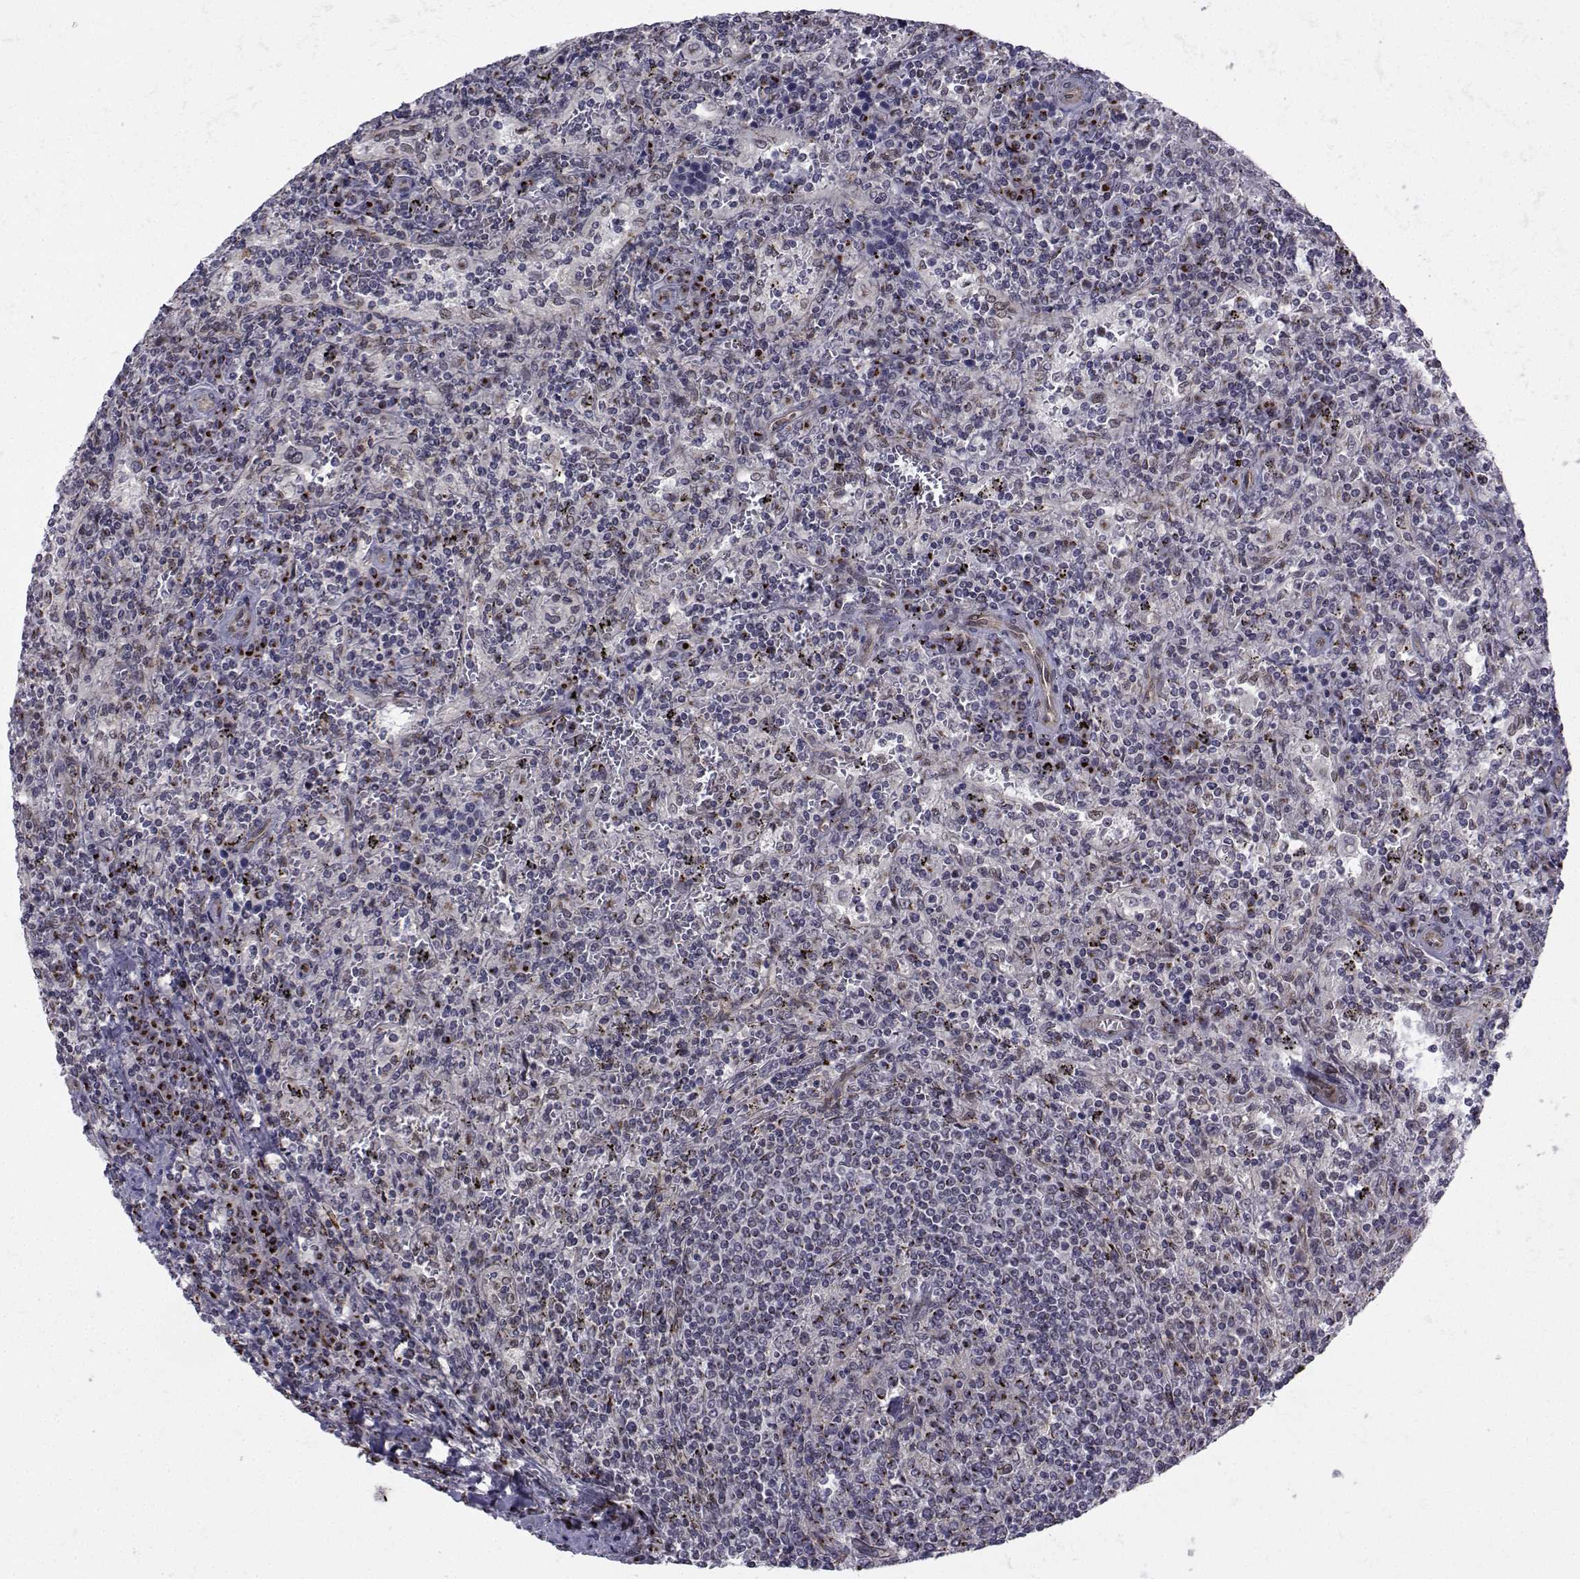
{"staining": {"intensity": "negative", "quantity": "none", "location": "none"}, "tissue": "lymphoma", "cell_type": "Tumor cells", "image_type": "cancer", "snomed": [{"axis": "morphology", "description": "Malignant lymphoma, non-Hodgkin's type, Low grade"}, {"axis": "topography", "description": "Spleen"}], "caption": "The photomicrograph reveals no staining of tumor cells in low-grade malignant lymphoma, non-Hodgkin's type. The staining was performed using DAB to visualize the protein expression in brown, while the nuclei were stained in blue with hematoxylin (Magnification: 20x).", "gene": "ATP6V1C2", "patient": {"sex": "male", "age": 62}}